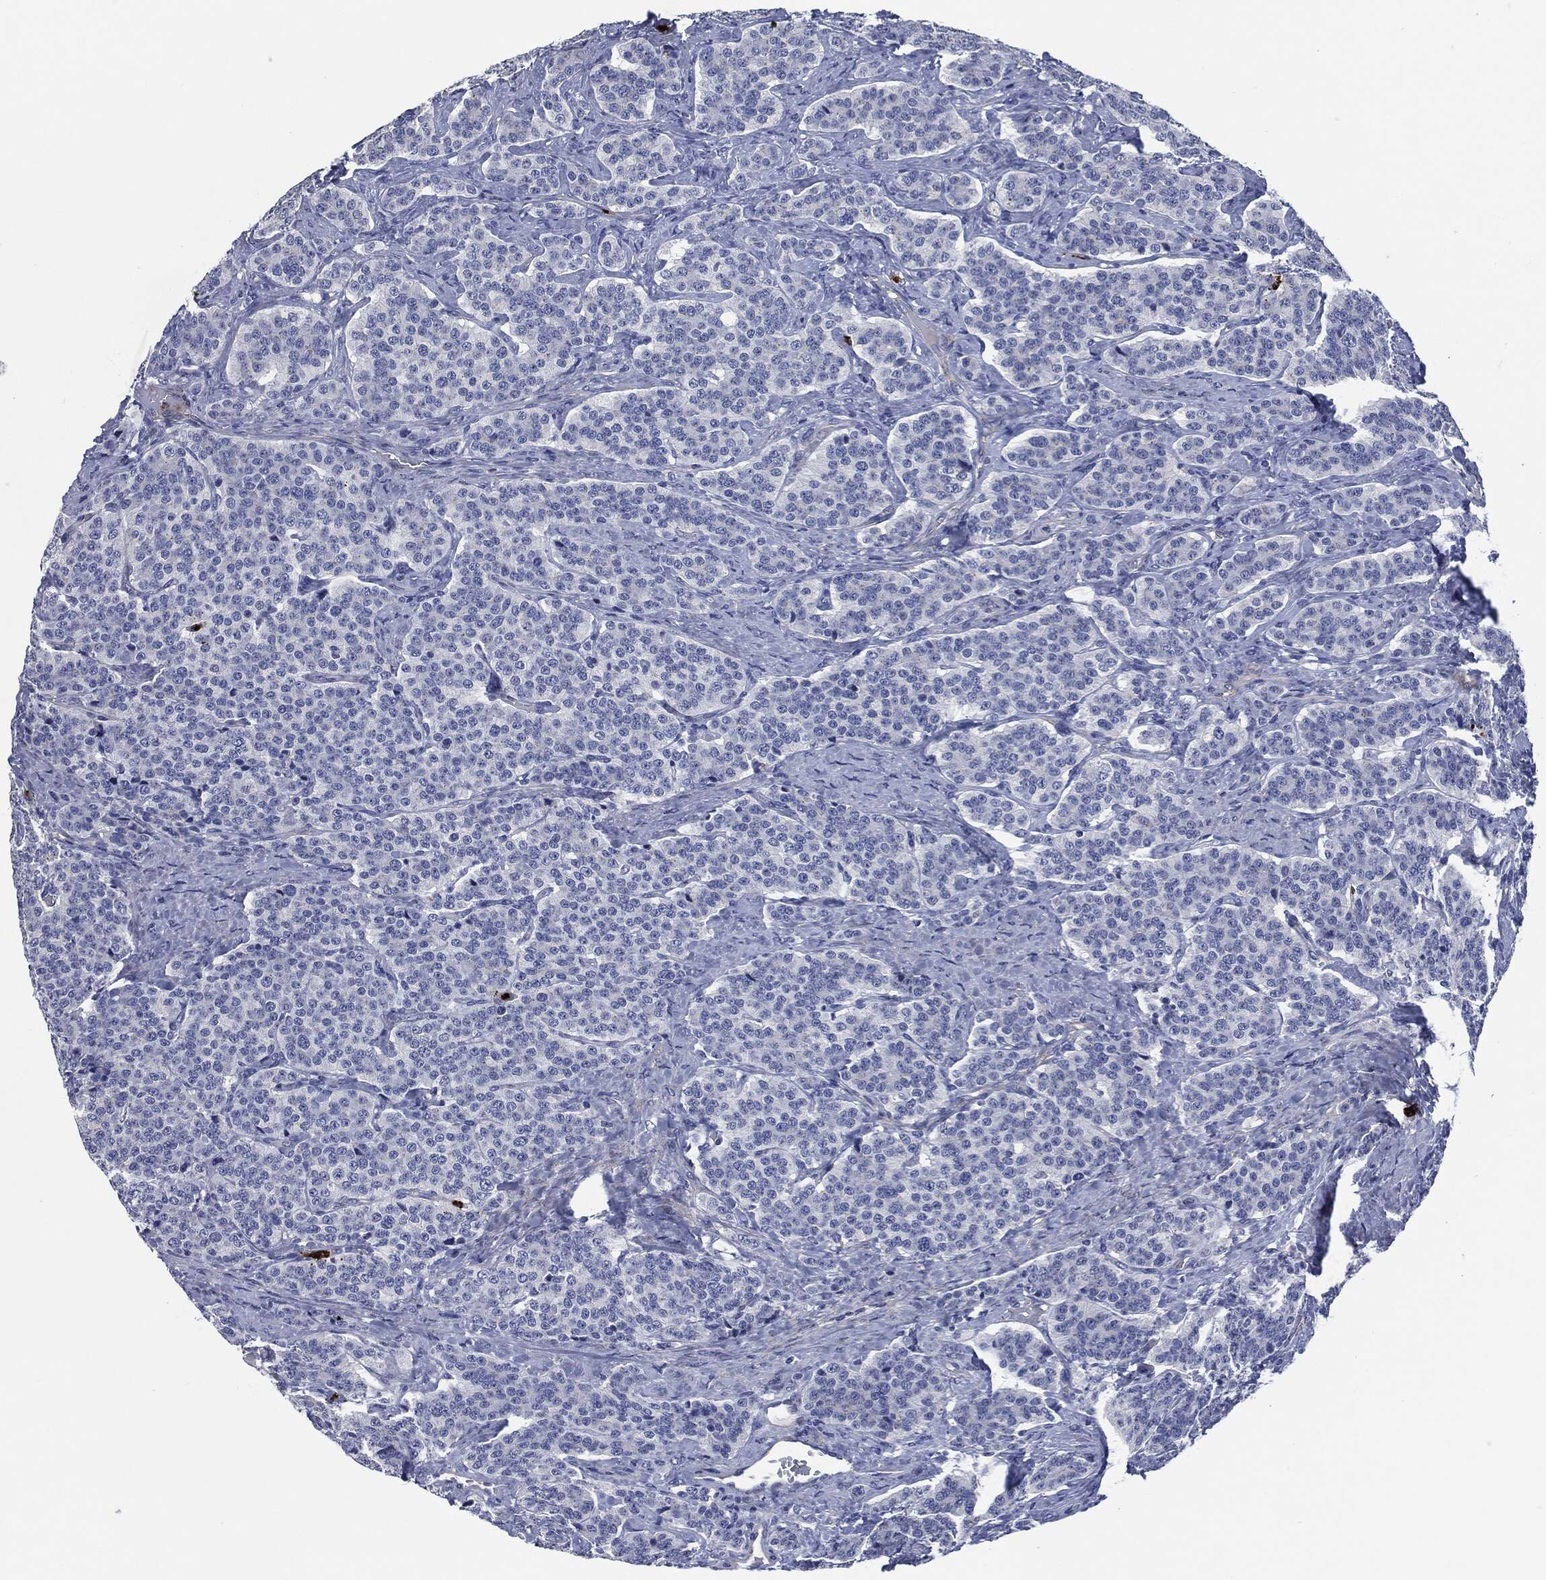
{"staining": {"intensity": "negative", "quantity": "none", "location": "none"}, "tissue": "carcinoid", "cell_type": "Tumor cells", "image_type": "cancer", "snomed": [{"axis": "morphology", "description": "Carcinoid, malignant, NOS"}, {"axis": "topography", "description": "Small intestine"}], "caption": "A photomicrograph of carcinoid stained for a protein shows no brown staining in tumor cells.", "gene": "MPO", "patient": {"sex": "female", "age": 58}}